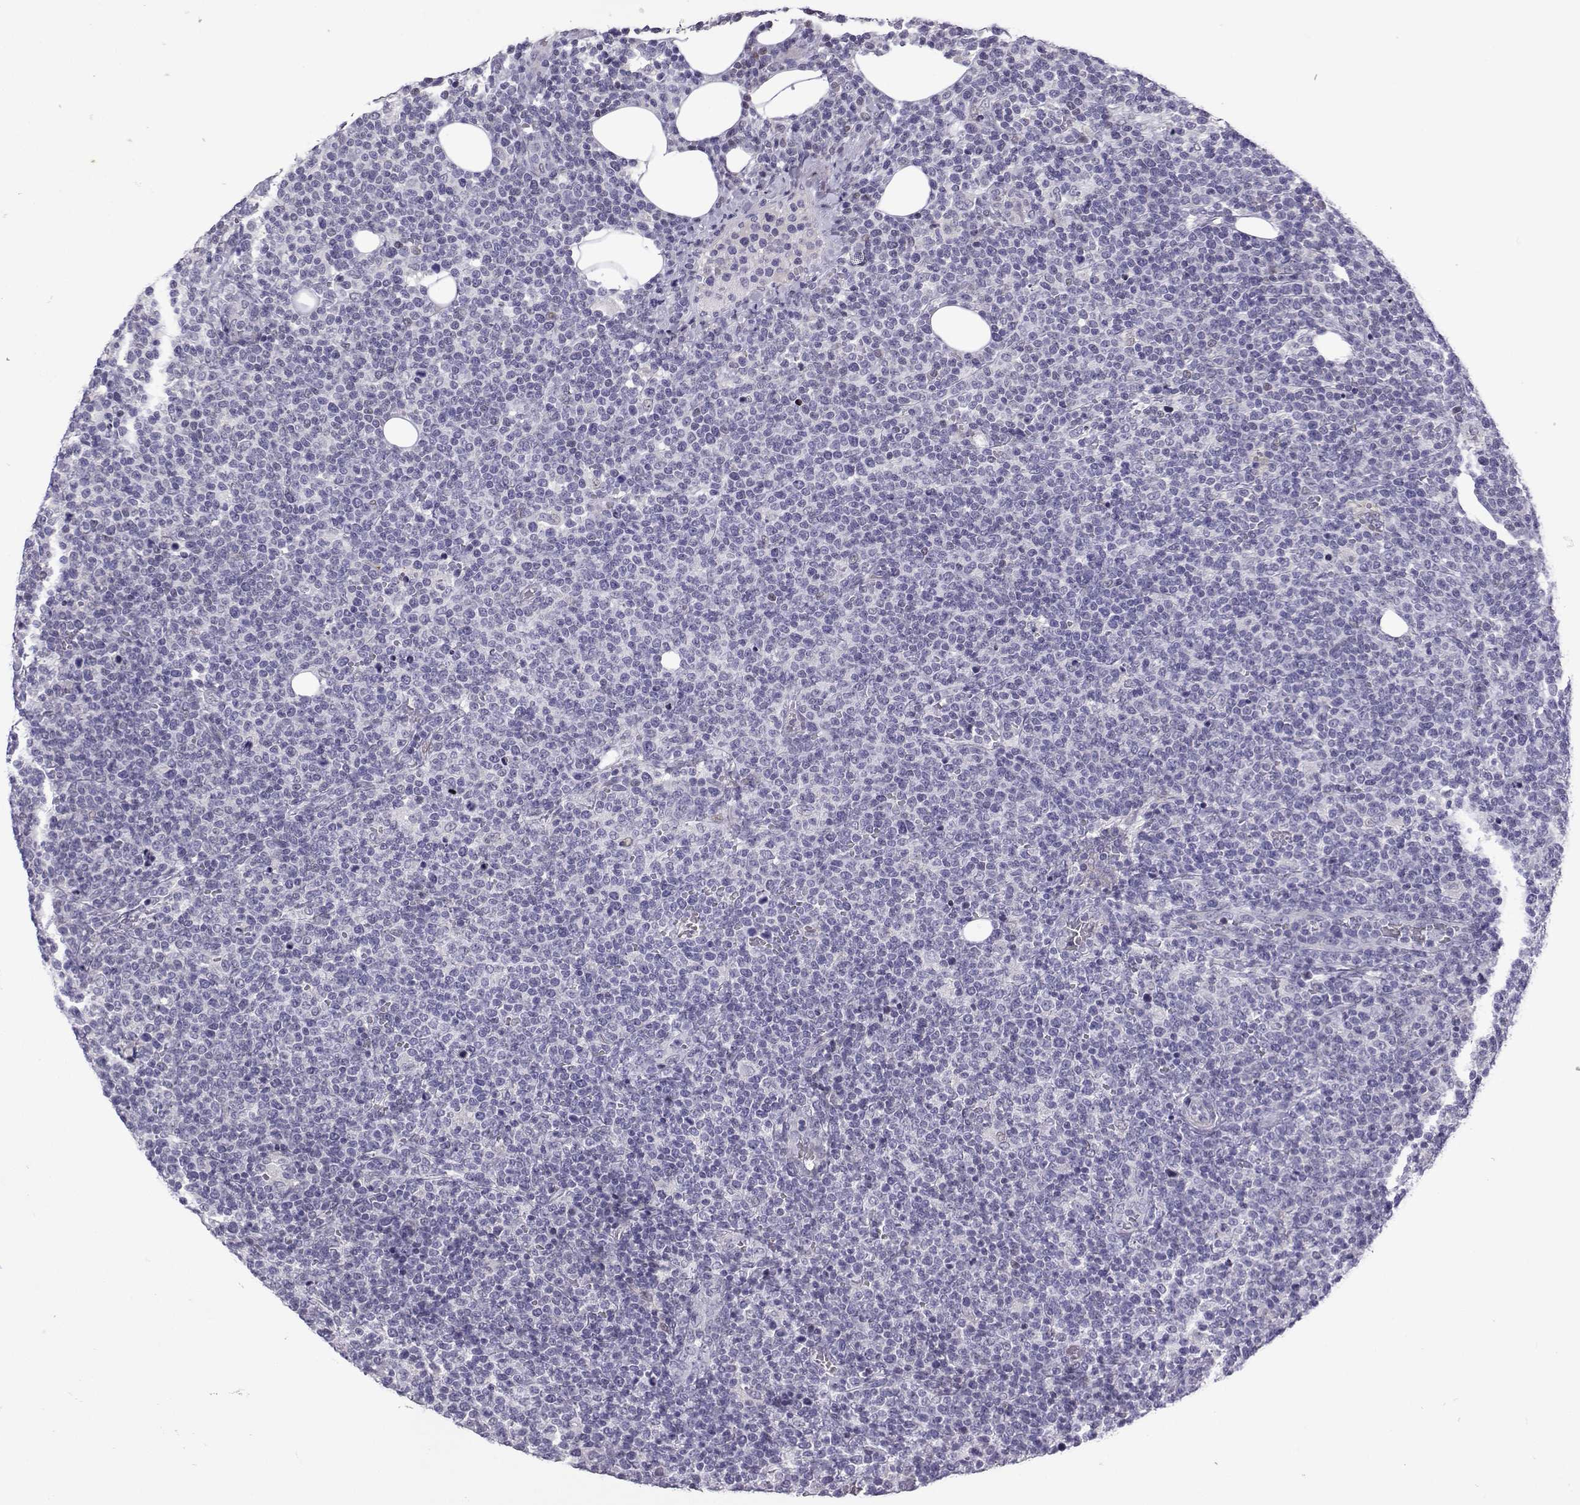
{"staining": {"intensity": "negative", "quantity": "none", "location": "none"}, "tissue": "lymphoma", "cell_type": "Tumor cells", "image_type": "cancer", "snomed": [{"axis": "morphology", "description": "Malignant lymphoma, non-Hodgkin's type, High grade"}, {"axis": "topography", "description": "Lymph node"}], "caption": "This is an IHC image of malignant lymphoma, non-Hodgkin's type (high-grade). There is no staining in tumor cells.", "gene": "CFAP70", "patient": {"sex": "male", "age": 61}}